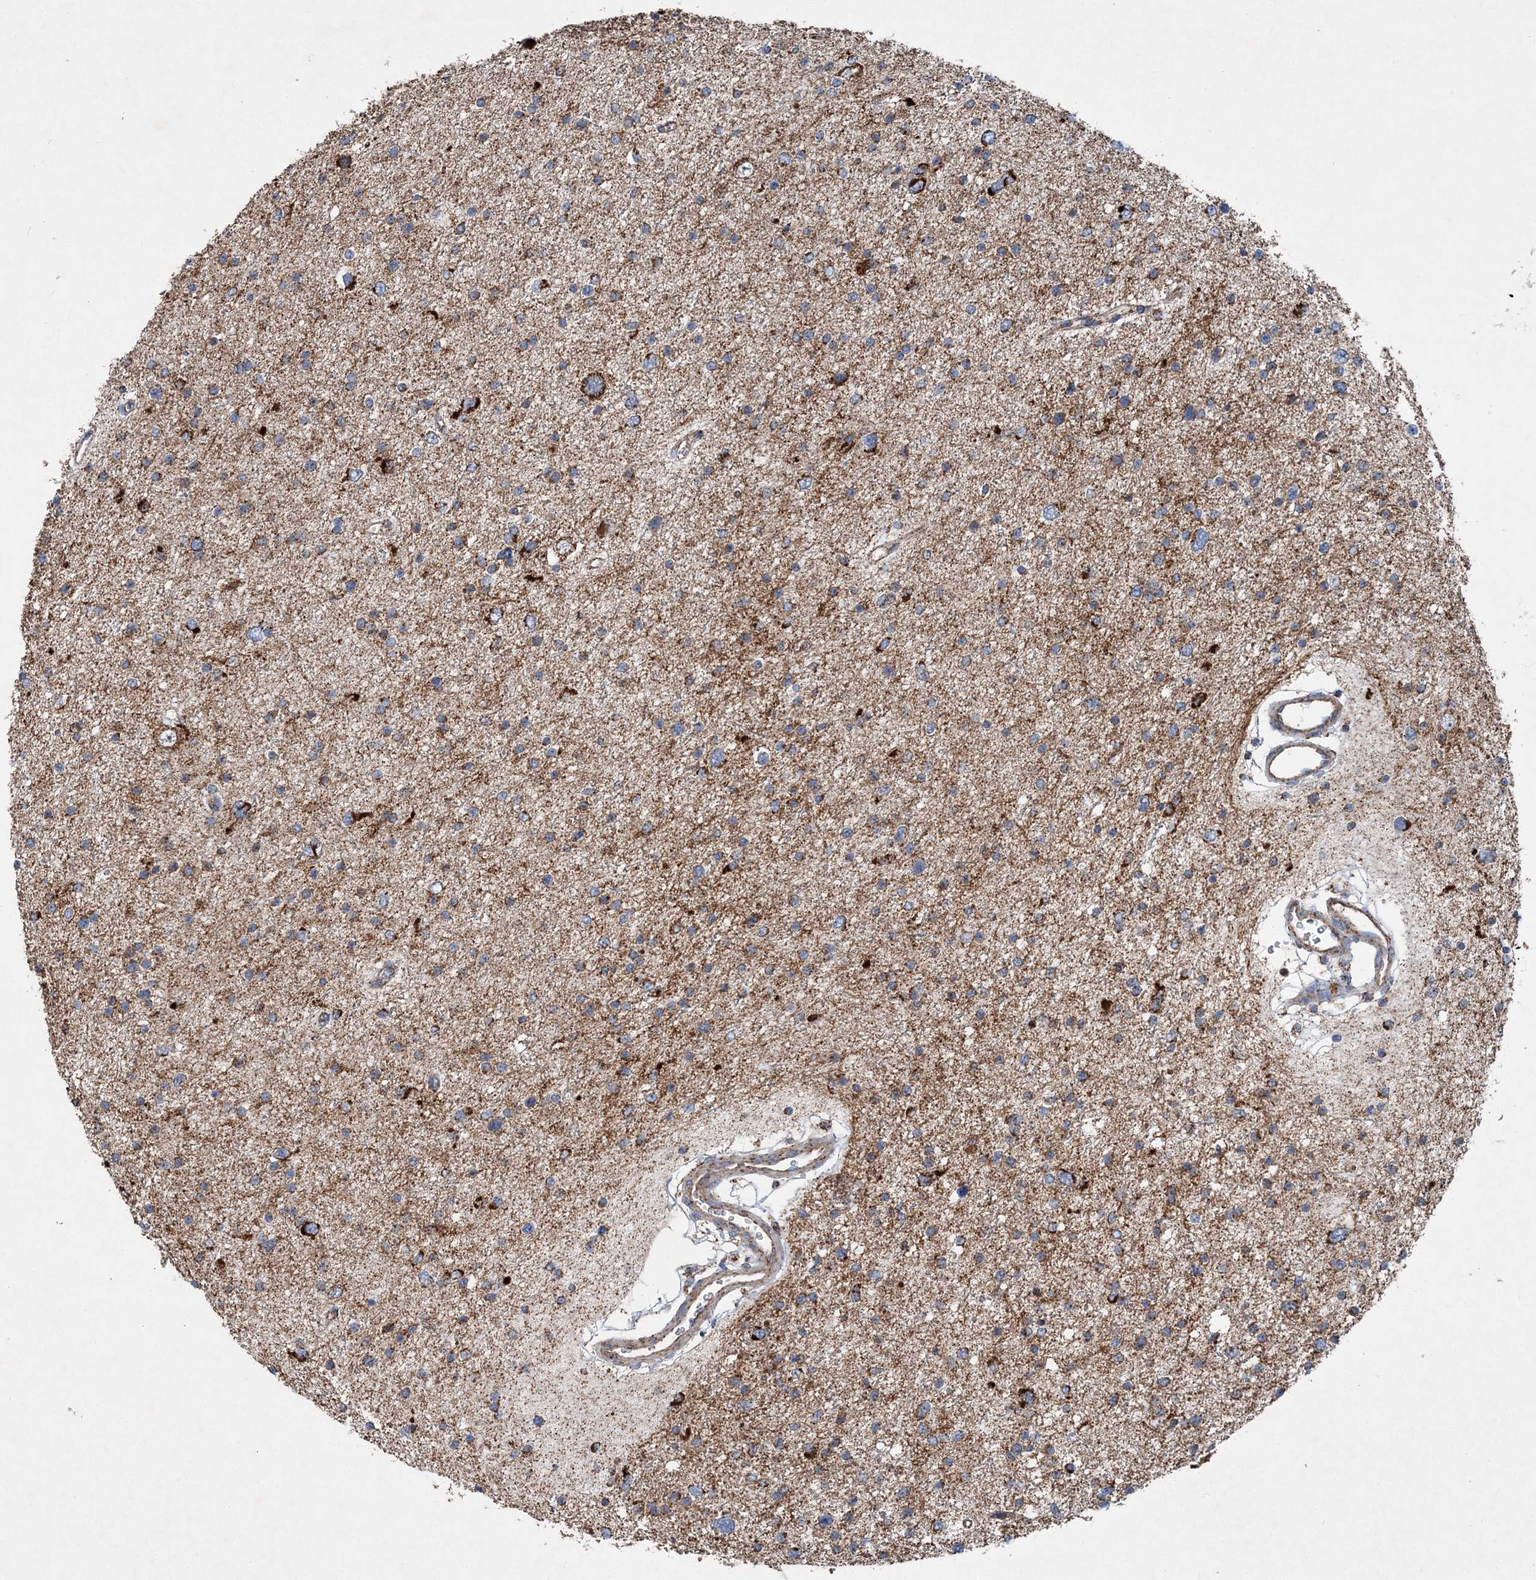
{"staining": {"intensity": "moderate", "quantity": "25%-75%", "location": "cytoplasmic/membranous"}, "tissue": "glioma", "cell_type": "Tumor cells", "image_type": "cancer", "snomed": [{"axis": "morphology", "description": "Glioma, malignant, Low grade"}, {"axis": "topography", "description": "Brain"}], "caption": "DAB (3,3'-diaminobenzidine) immunohistochemical staining of human glioma displays moderate cytoplasmic/membranous protein expression in about 25%-75% of tumor cells.", "gene": "SPAG16", "patient": {"sex": "female", "age": 37}}